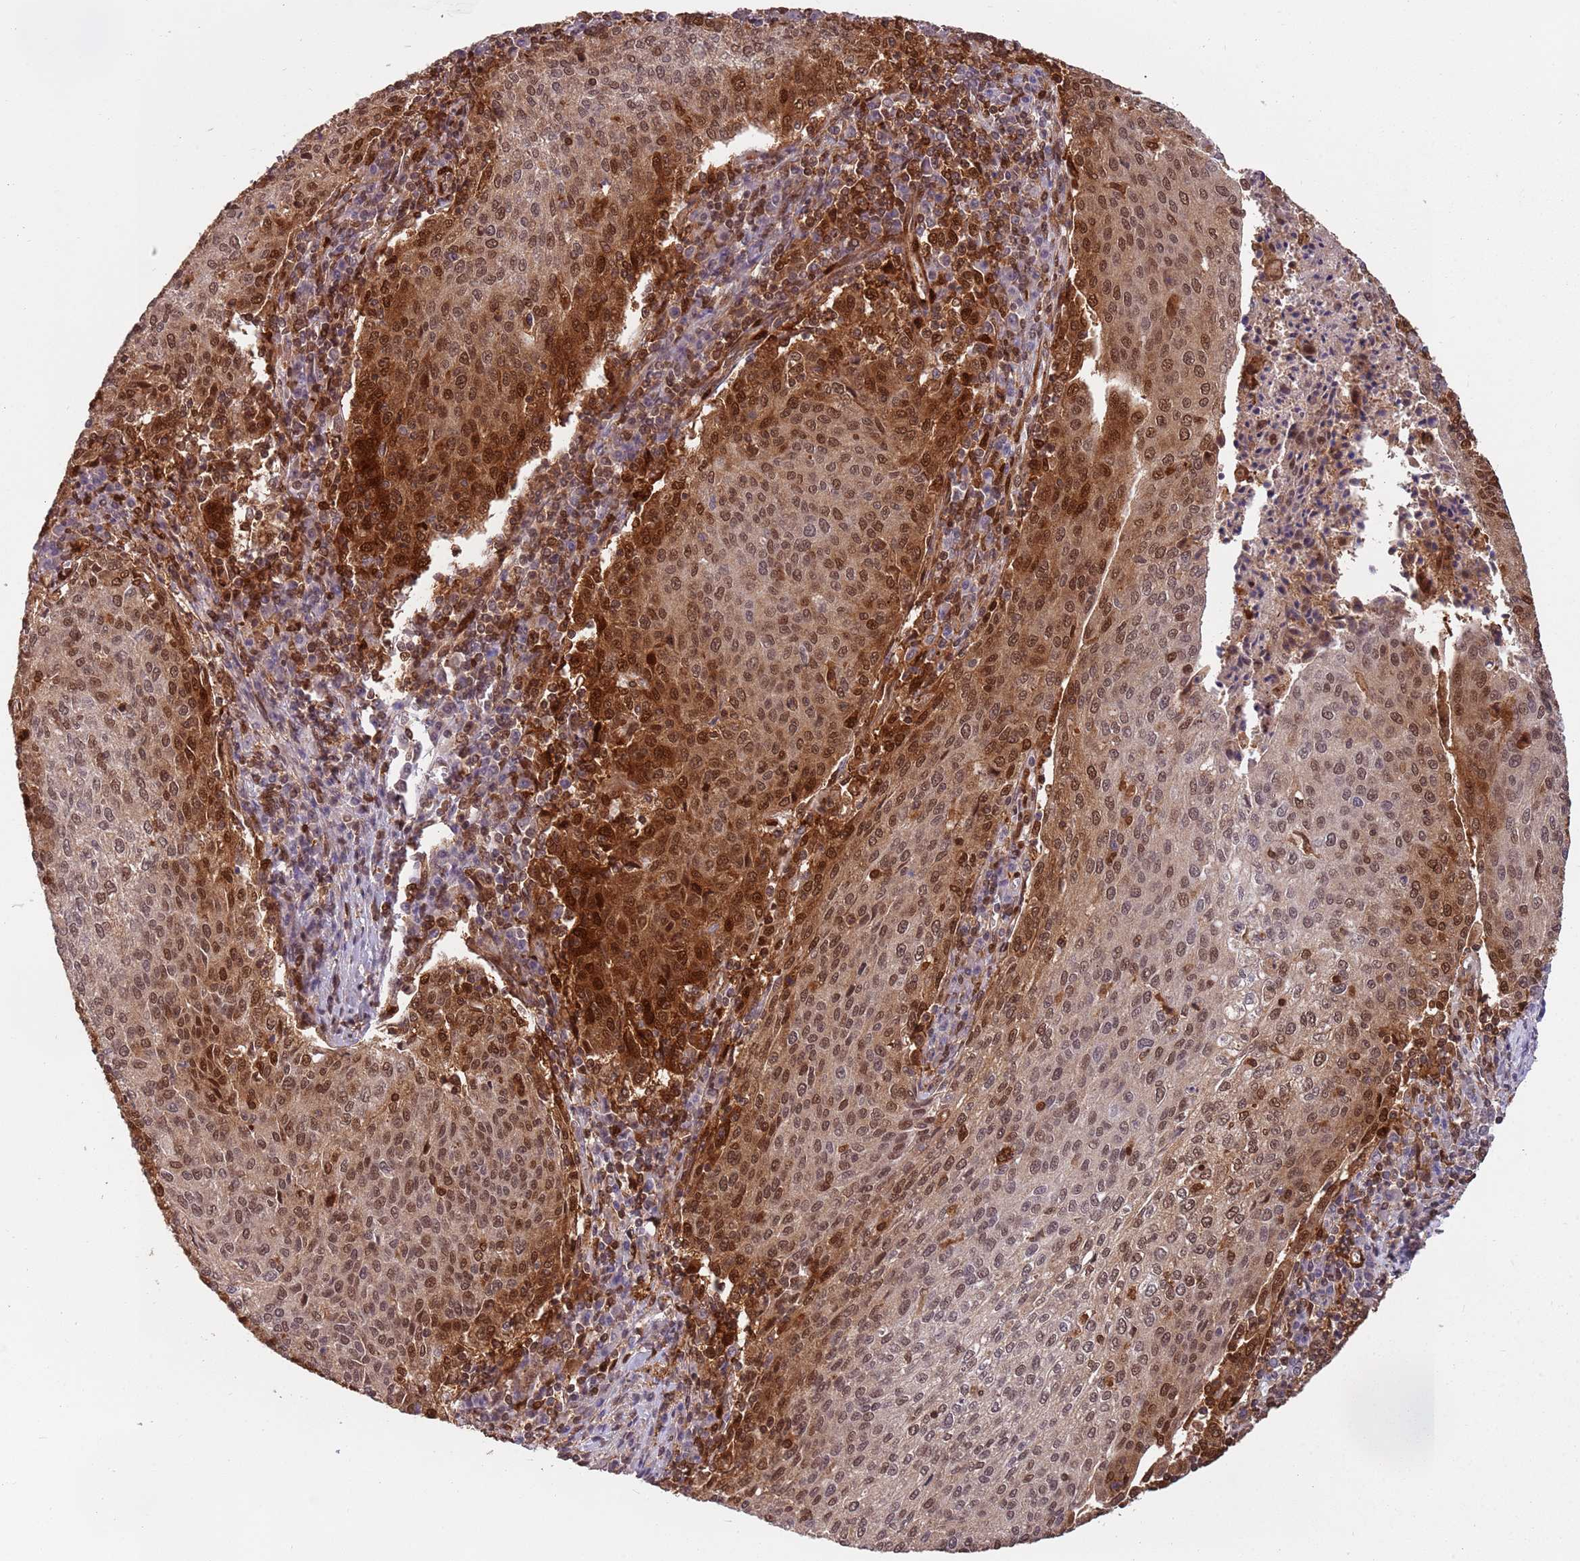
{"staining": {"intensity": "strong", "quantity": "25%-75%", "location": "cytoplasmic/membranous,nuclear"}, "tissue": "cervical cancer", "cell_type": "Tumor cells", "image_type": "cancer", "snomed": [{"axis": "morphology", "description": "Squamous cell carcinoma, NOS"}, {"axis": "topography", "description": "Cervix"}], "caption": "Cervical cancer (squamous cell carcinoma) stained with a protein marker displays strong staining in tumor cells.", "gene": "GBP2", "patient": {"sex": "female", "age": 46}}